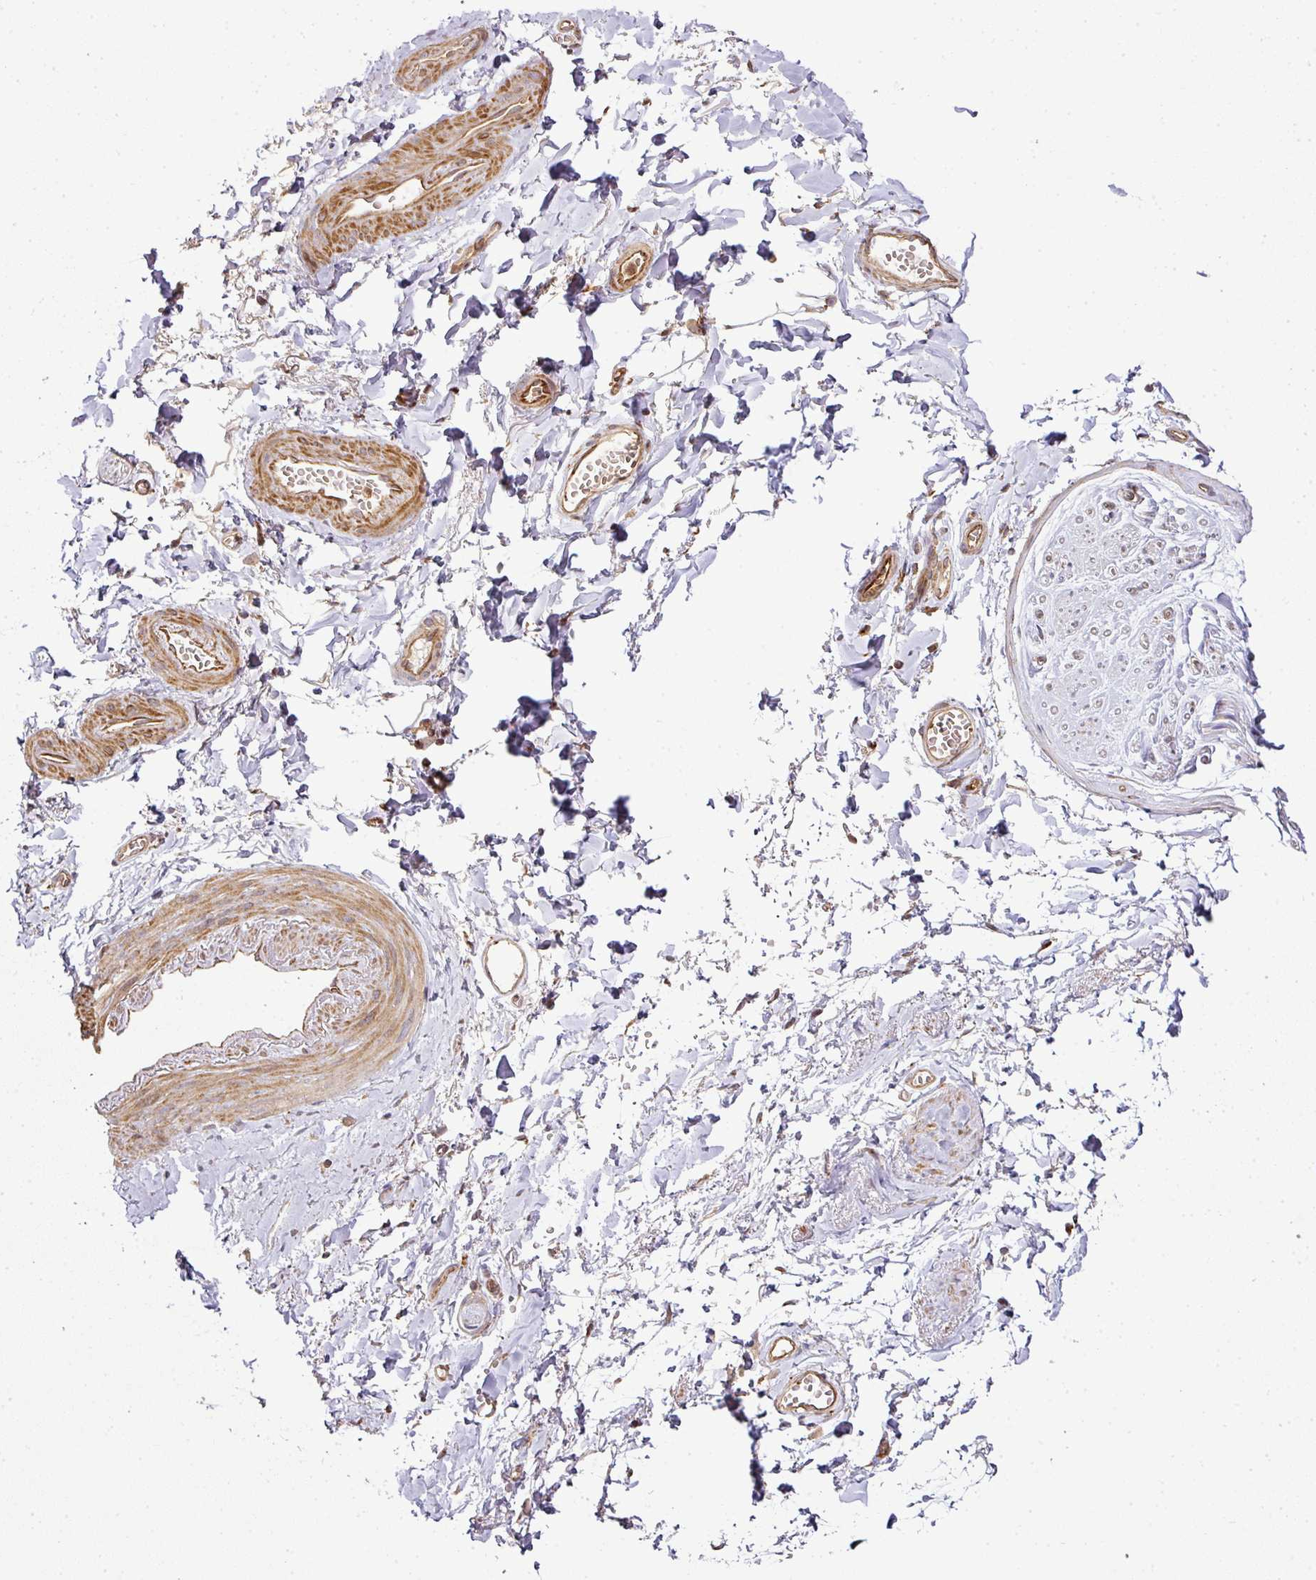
{"staining": {"intensity": "negative", "quantity": "none", "location": "none"}, "tissue": "adipose tissue", "cell_type": "Adipocytes", "image_type": "normal", "snomed": [{"axis": "morphology", "description": "Normal tissue, NOS"}, {"axis": "topography", "description": "Vulva"}, {"axis": "topography", "description": "Vagina"}, {"axis": "topography", "description": "Peripheral nerve tissue"}], "caption": "IHC histopathology image of unremarkable adipose tissue stained for a protein (brown), which demonstrates no positivity in adipocytes. (Immunohistochemistry, brightfield microscopy, high magnification).", "gene": "ATAT1", "patient": {"sex": "female", "age": 66}}